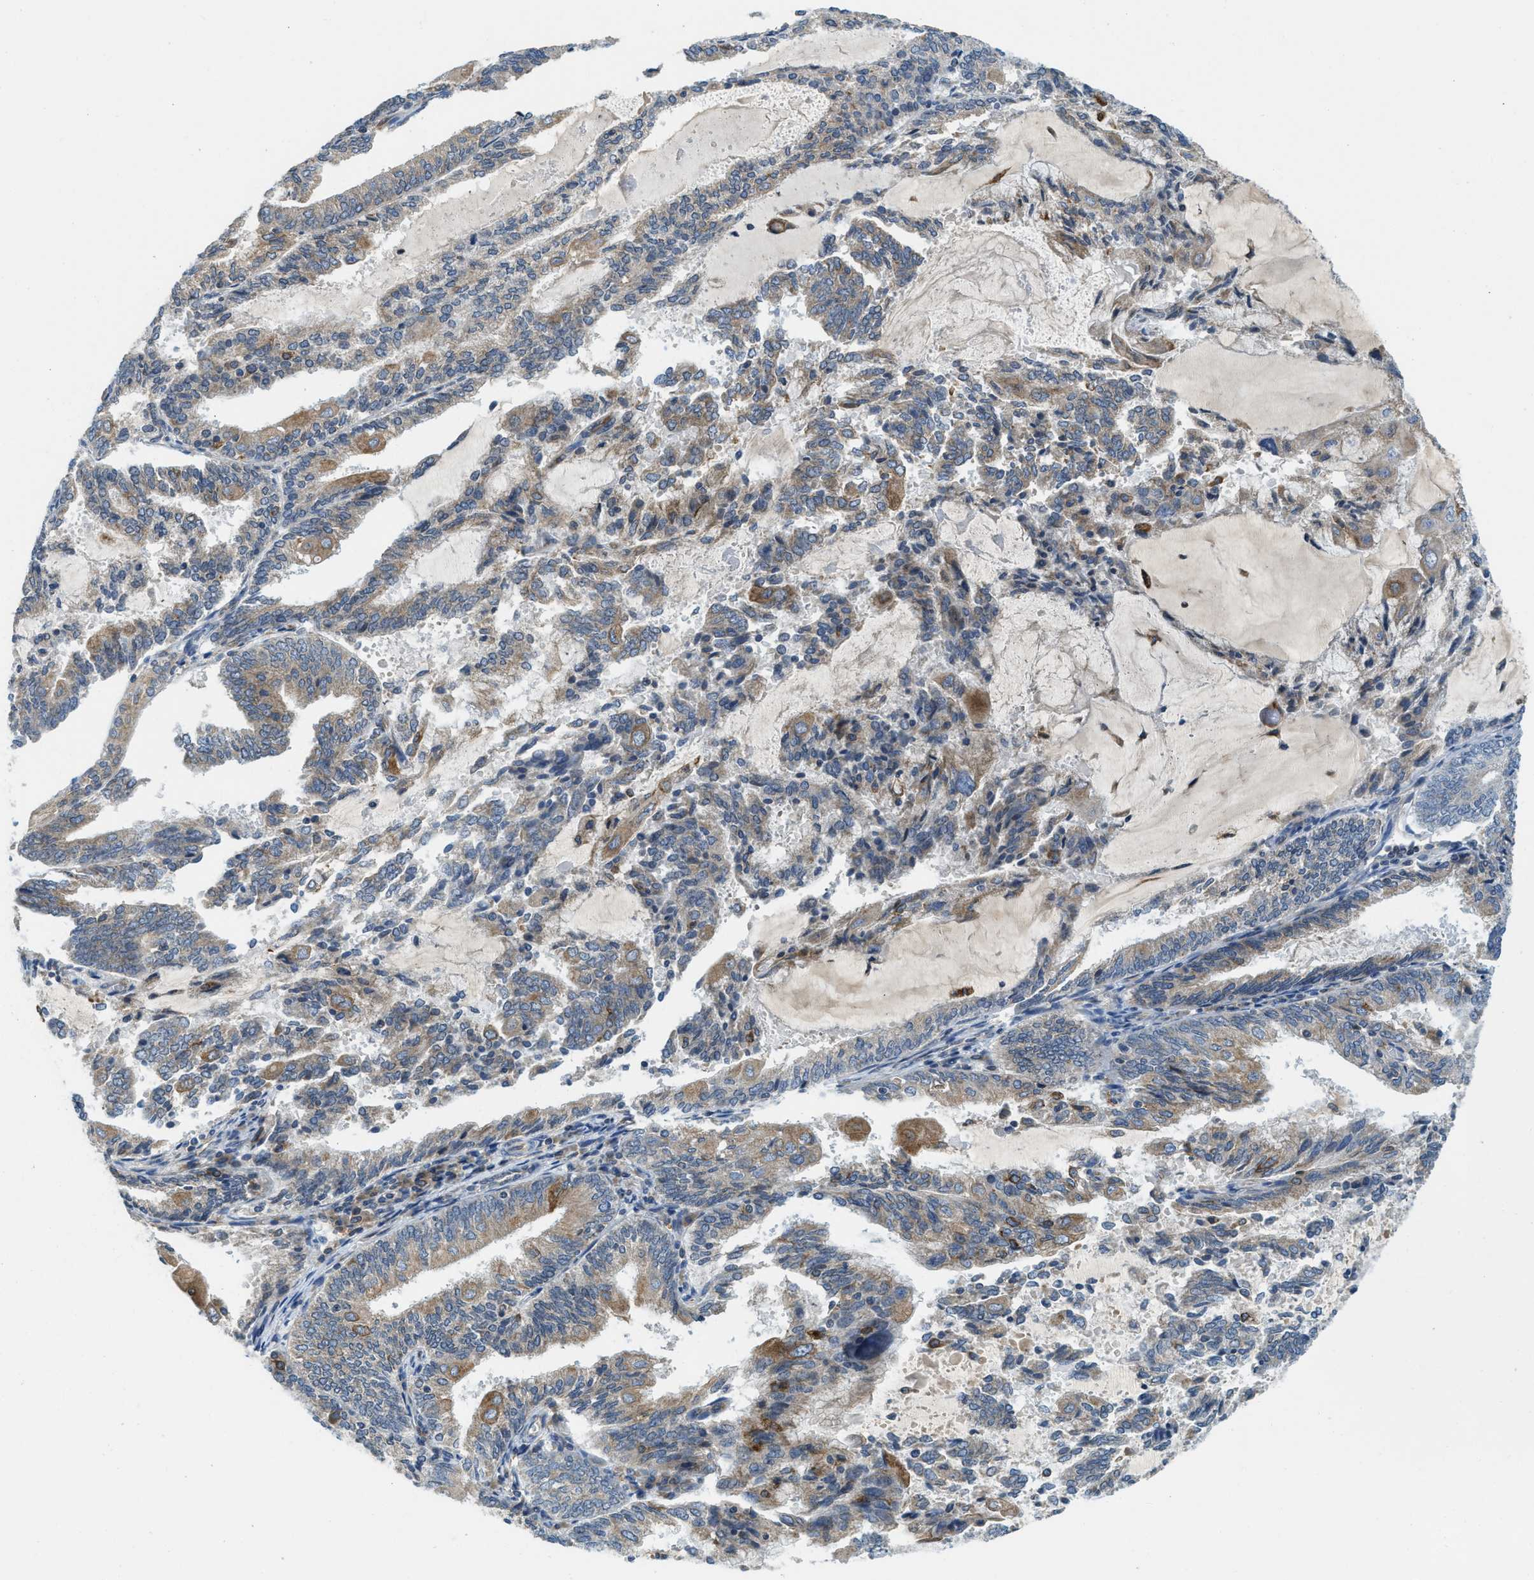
{"staining": {"intensity": "weak", "quantity": ">75%", "location": "cytoplasmic/membranous"}, "tissue": "endometrial cancer", "cell_type": "Tumor cells", "image_type": "cancer", "snomed": [{"axis": "morphology", "description": "Adenocarcinoma, NOS"}, {"axis": "topography", "description": "Endometrium"}], "caption": "Immunohistochemical staining of adenocarcinoma (endometrial) demonstrates low levels of weak cytoplasmic/membranous staining in about >75% of tumor cells.", "gene": "BCAP31", "patient": {"sex": "female", "age": 81}}